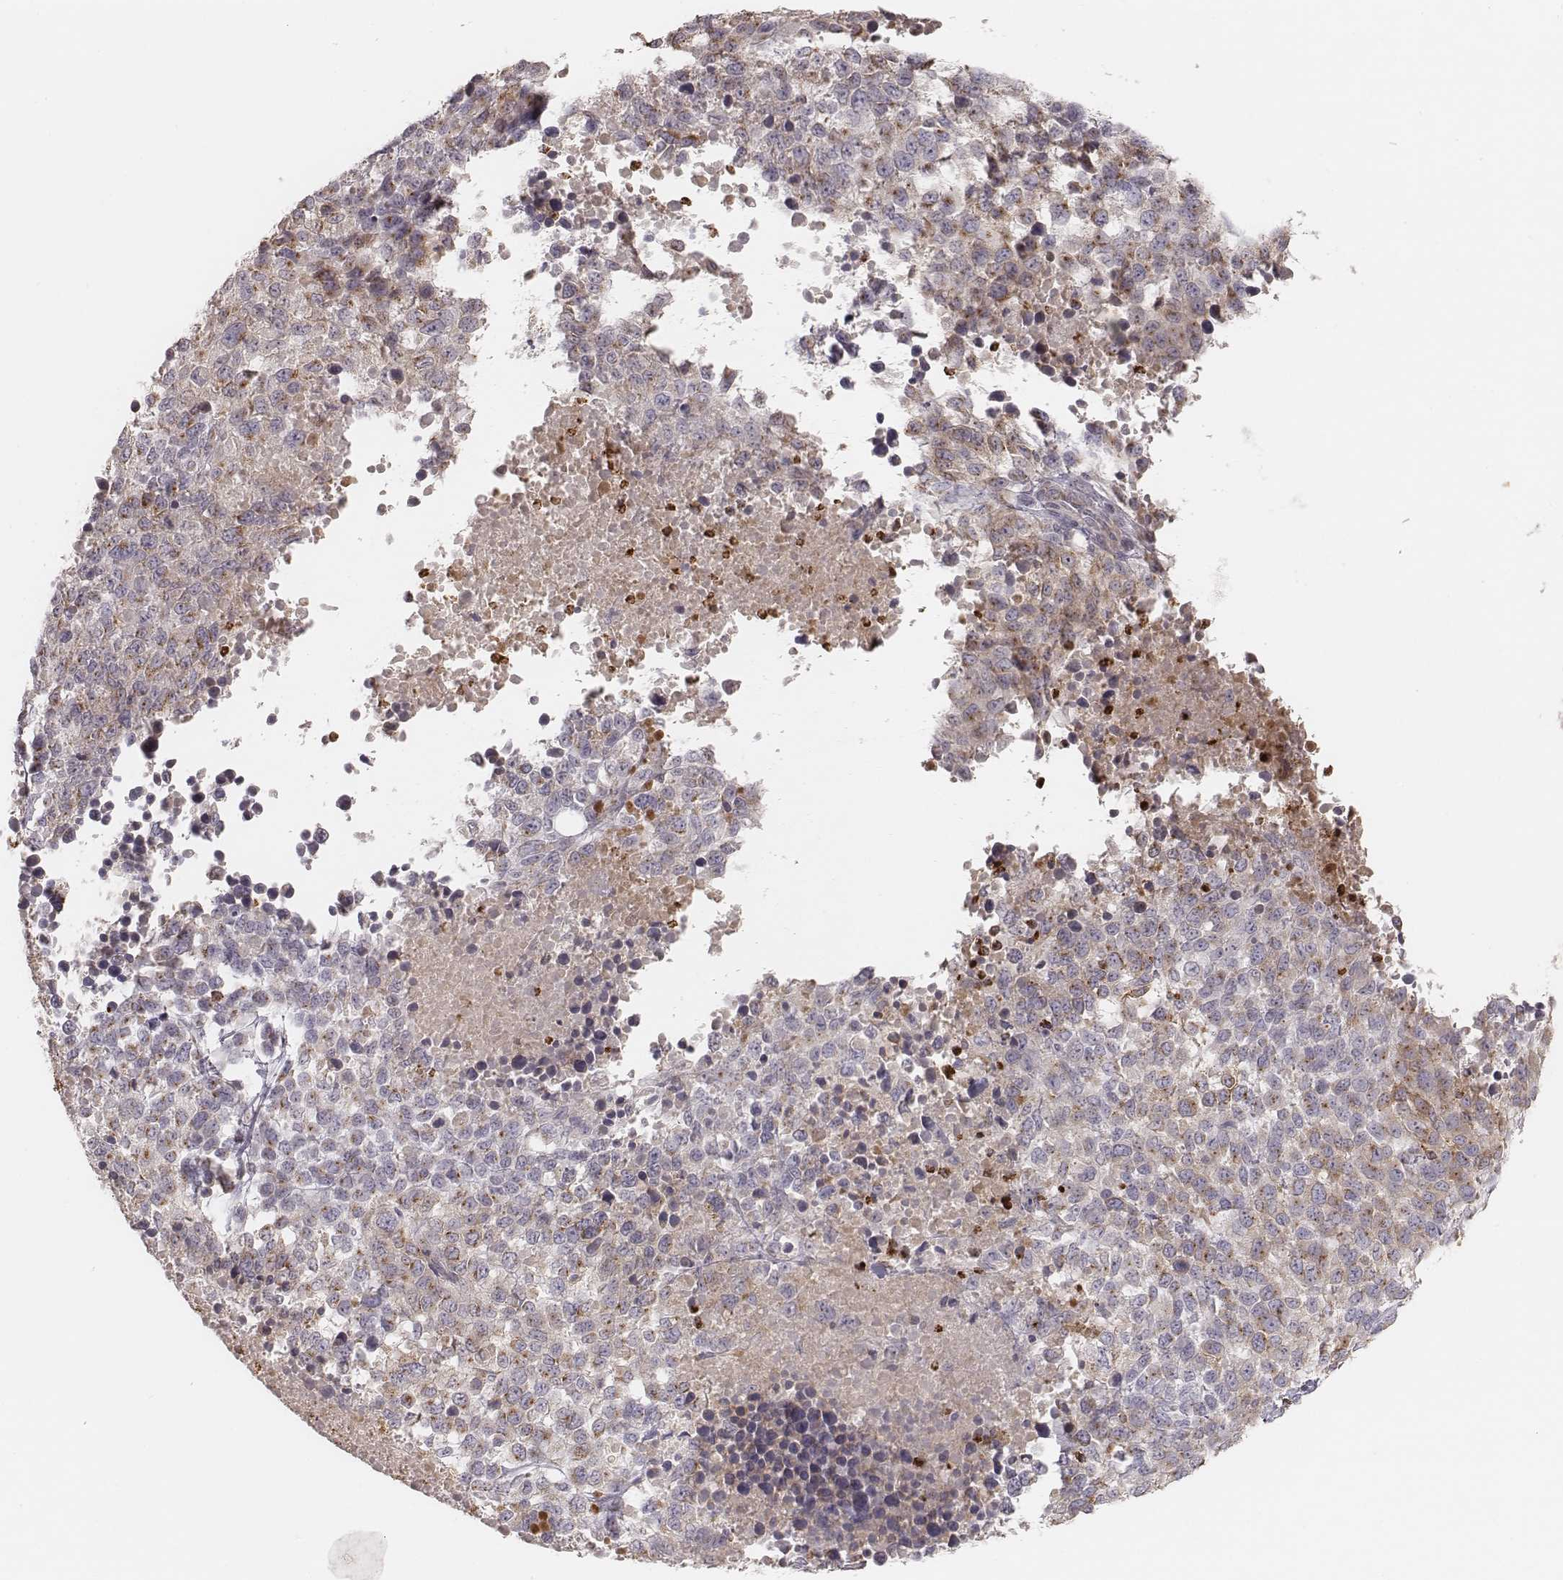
{"staining": {"intensity": "moderate", "quantity": ">75%", "location": "cytoplasmic/membranous"}, "tissue": "melanoma", "cell_type": "Tumor cells", "image_type": "cancer", "snomed": [{"axis": "morphology", "description": "Malignant melanoma, Metastatic site"}, {"axis": "topography", "description": "Skin"}], "caption": "Immunohistochemical staining of malignant melanoma (metastatic site) reveals medium levels of moderate cytoplasmic/membranous protein staining in approximately >75% of tumor cells.", "gene": "ABCA7", "patient": {"sex": "male", "age": 84}}